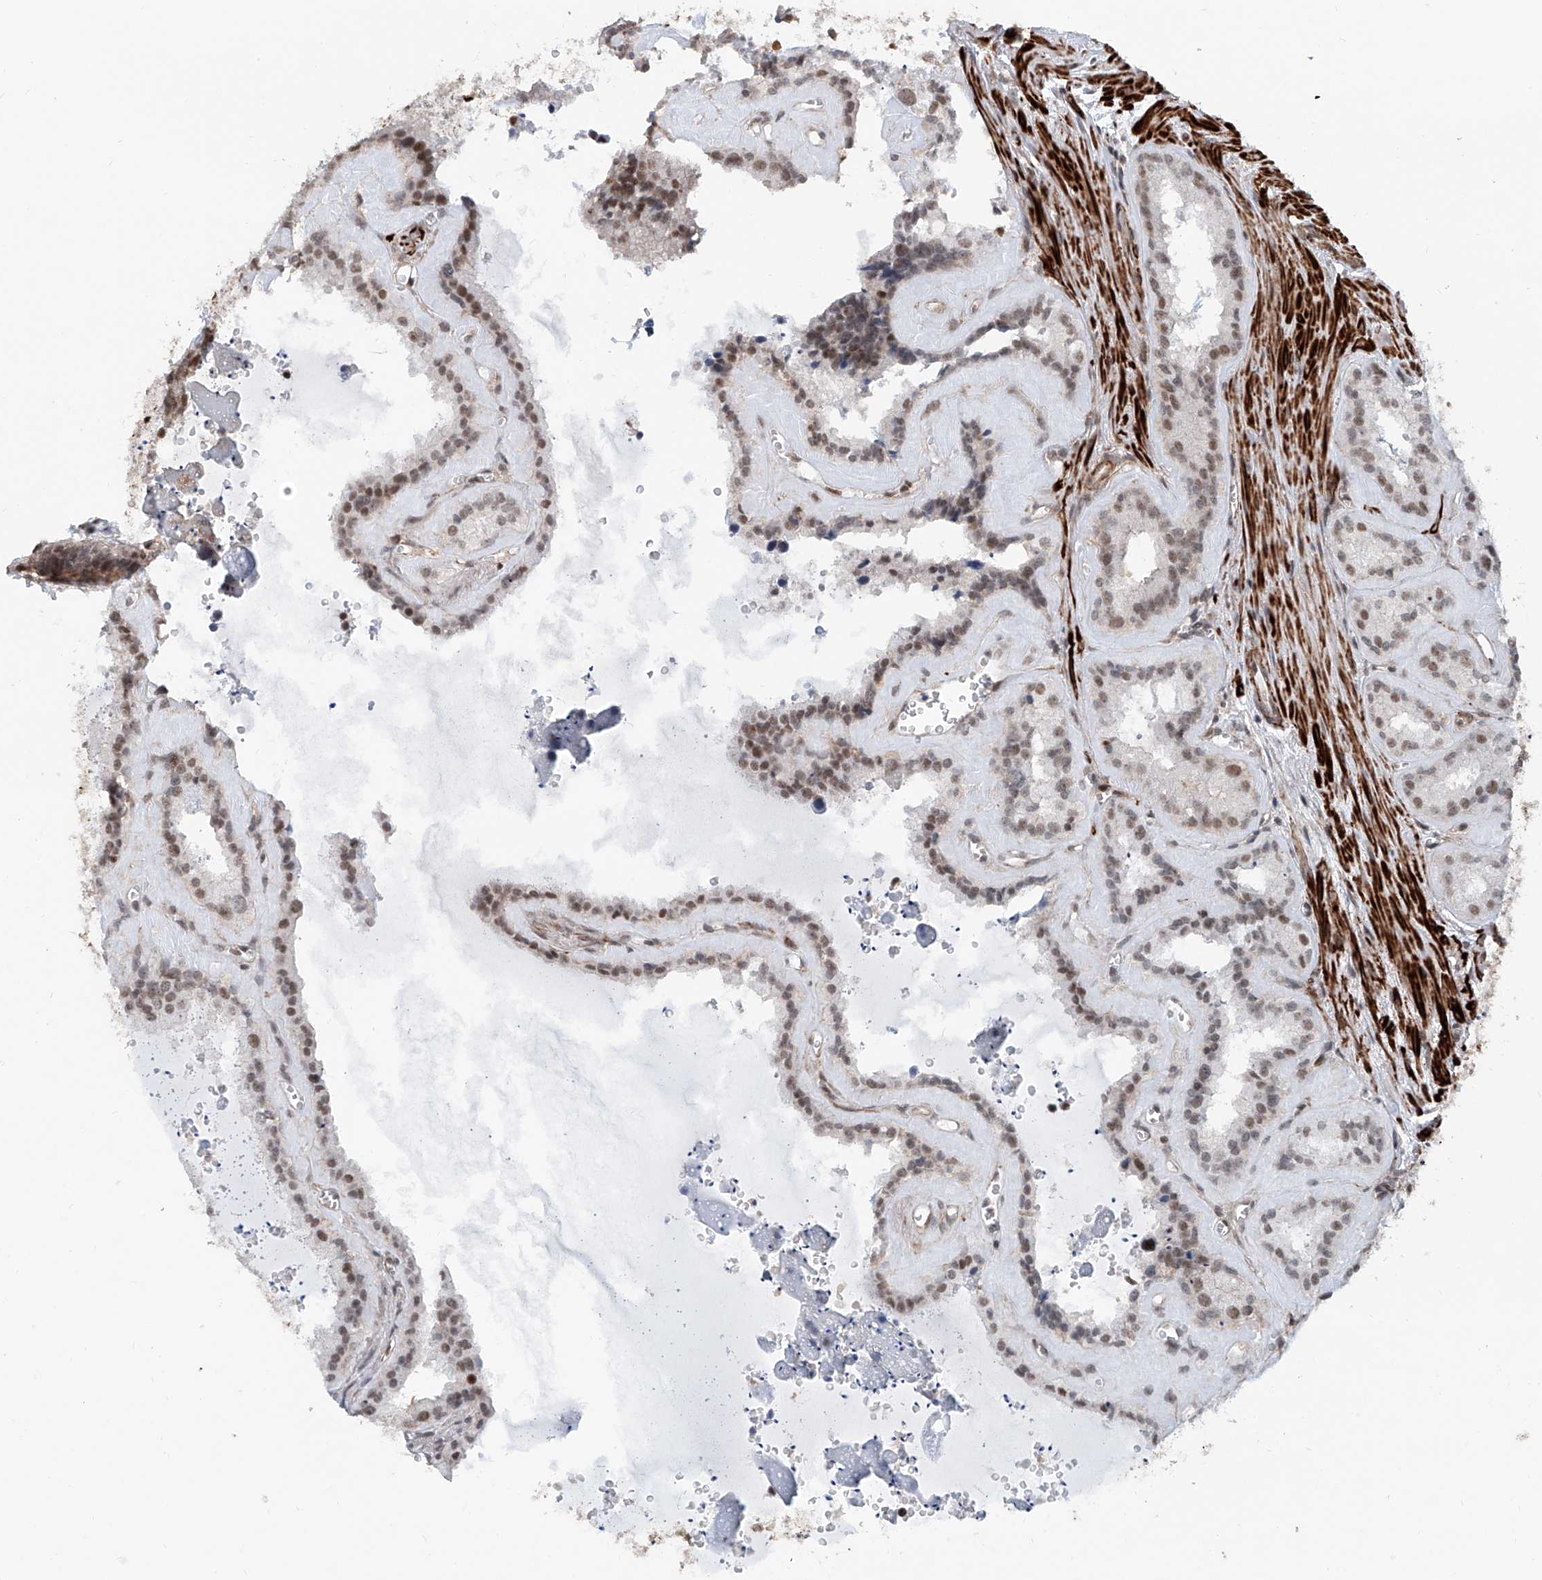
{"staining": {"intensity": "weak", "quantity": ">75%", "location": "nuclear"}, "tissue": "seminal vesicle", "cell_type": "Glandular cells", "image_type": "normal", "snomed": [{"axis": "morphology", "description": "Normal tissue, NOS"}, {"axis": "topography", "description": "Prostate"}, {"axis": "topography", "description": "Seminal veicle"}], "caption": "A brown stain highlights weak nuclear staining of a protein in glandular cells of normal seminal vesicle.", "gene": "SDE2", "patient": {"sex": "male", "age": 59}}